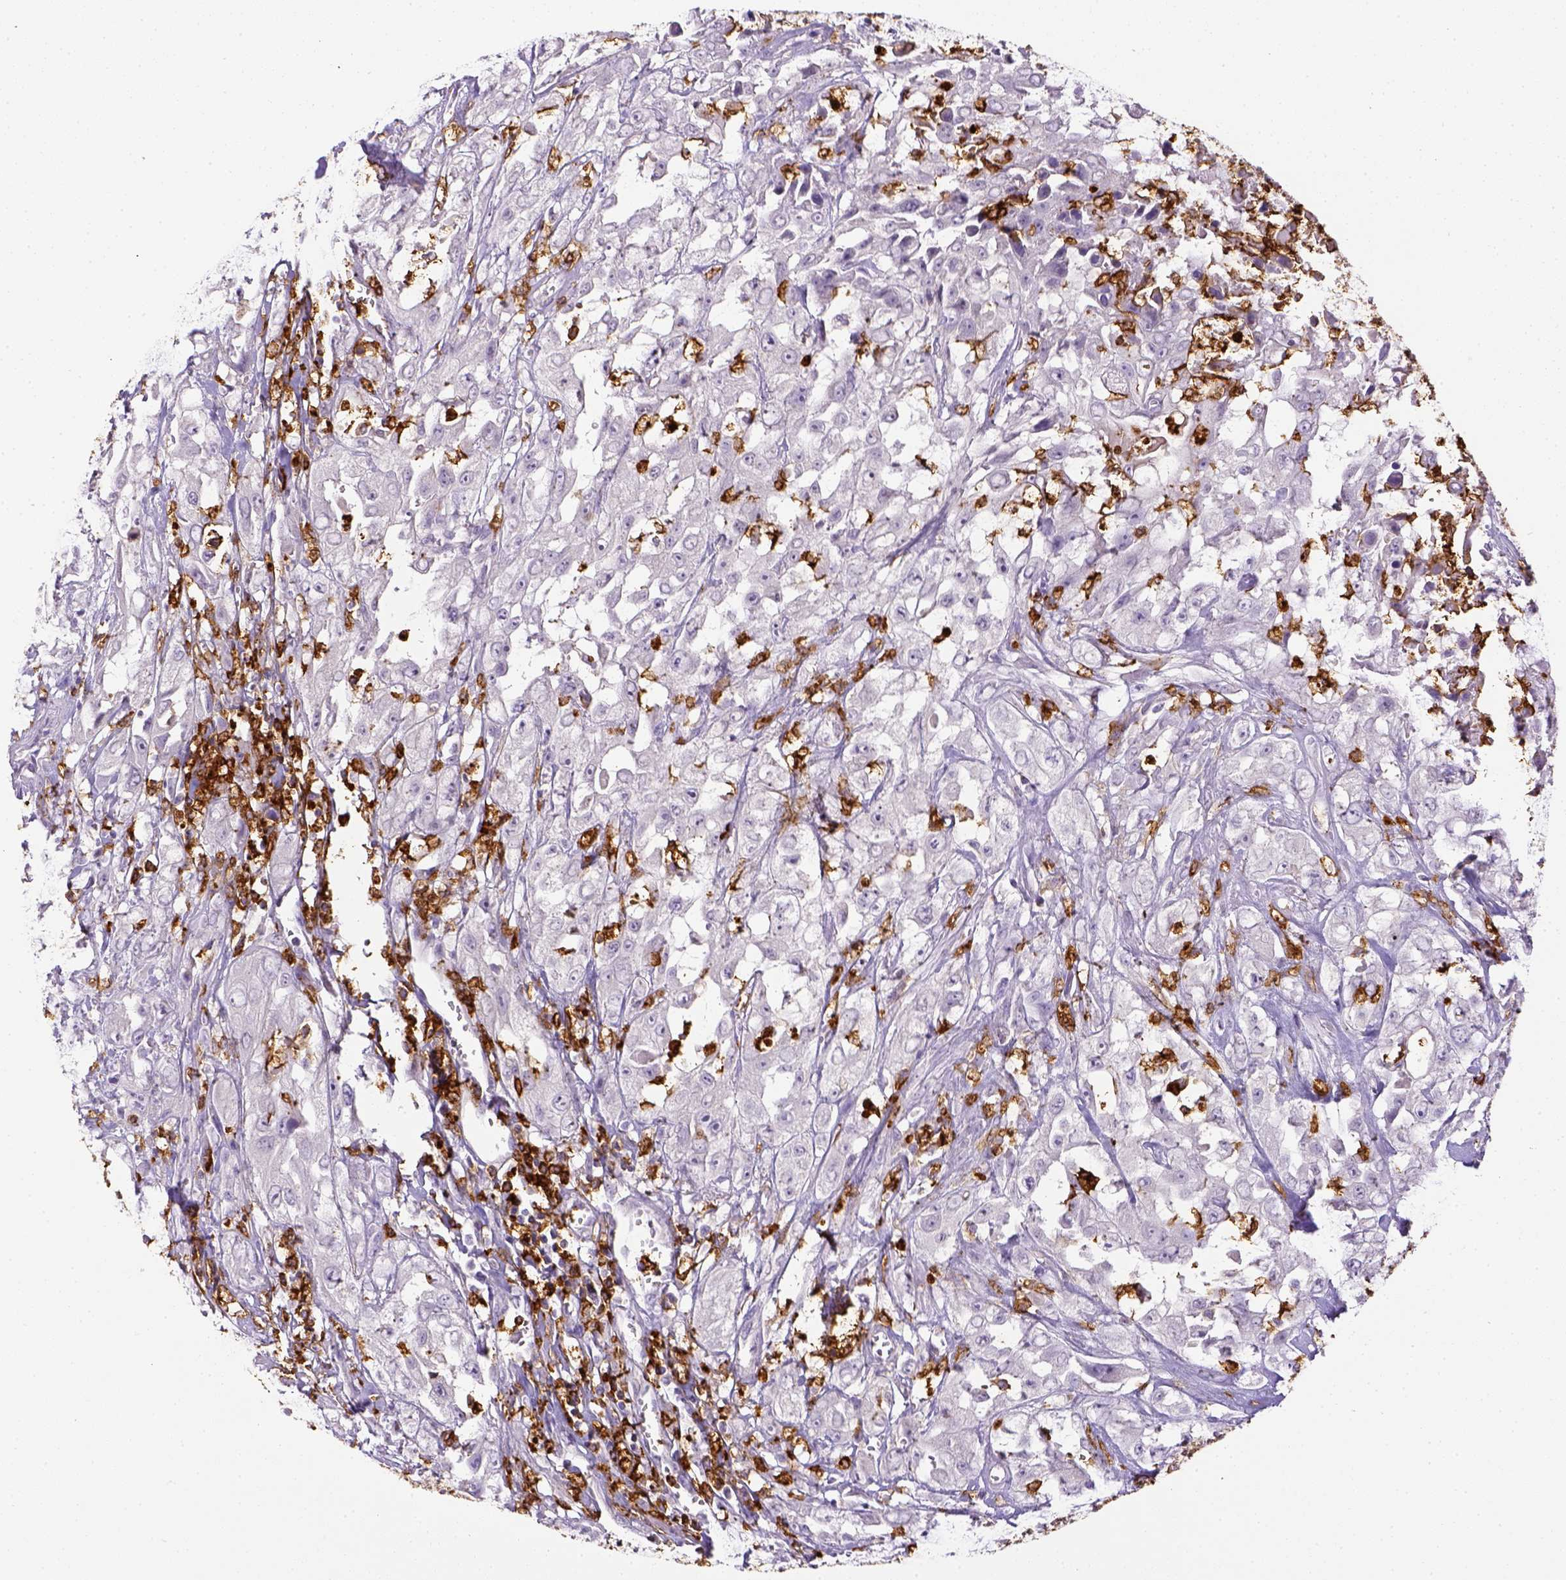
{"staining": {"intensity": "negative", "quantity": "none", "location": "none"}, "tissue": "urothelial cancer", "cell_type": "Tumor cells", "image_type": "cancer", "snomed": [{"axis": "morphology", "description": "Urothelial carcinoma, High grade"}, {"axis": "topography", "description": "Urinary bladder"}], "caption": "Human high-grade urothelial carcinoma stained for a protein using IHC shows no staining in tumor cells.", "gene": "ITGAM", "patient": {"sex": "male", "age": 79}}